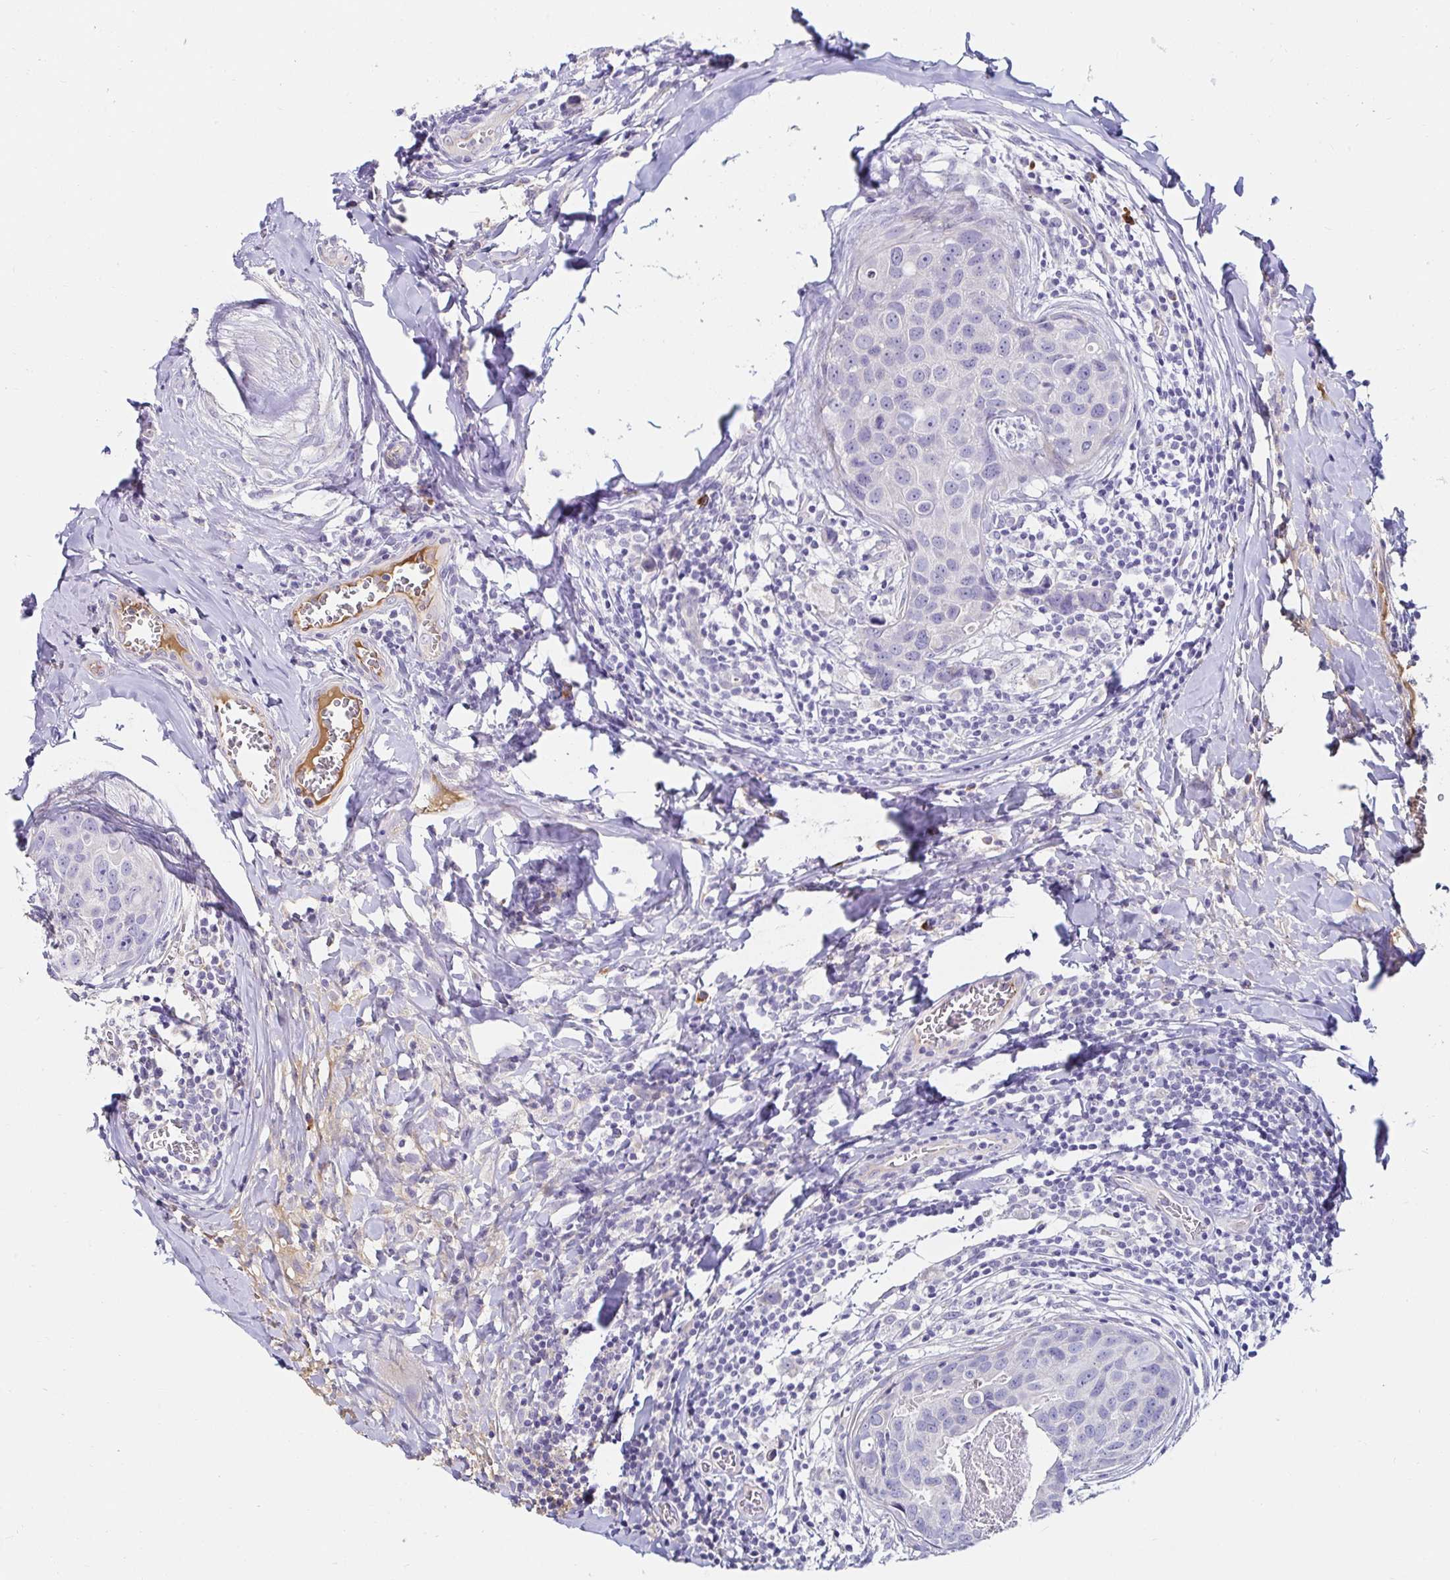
{"staining": {"intensity": "negative", "quantity": "none", "location": "none"}, "tissue": "breast cancer", "cell_type": "Tumor cells", "image_type": "cancer", "snomed": [{"axis": "morphology", "description": "Duct carcinoma"}, {"axis": "topography", "description": "Breast"}], "caption": "IHC micrograph of infiltrating ductal carcinoma (breast) stained for a protein (brown), which reveals no positivity in tumor cells.", "gene": "C4orf17", "patient": {"sex": "female", "age": 24}}